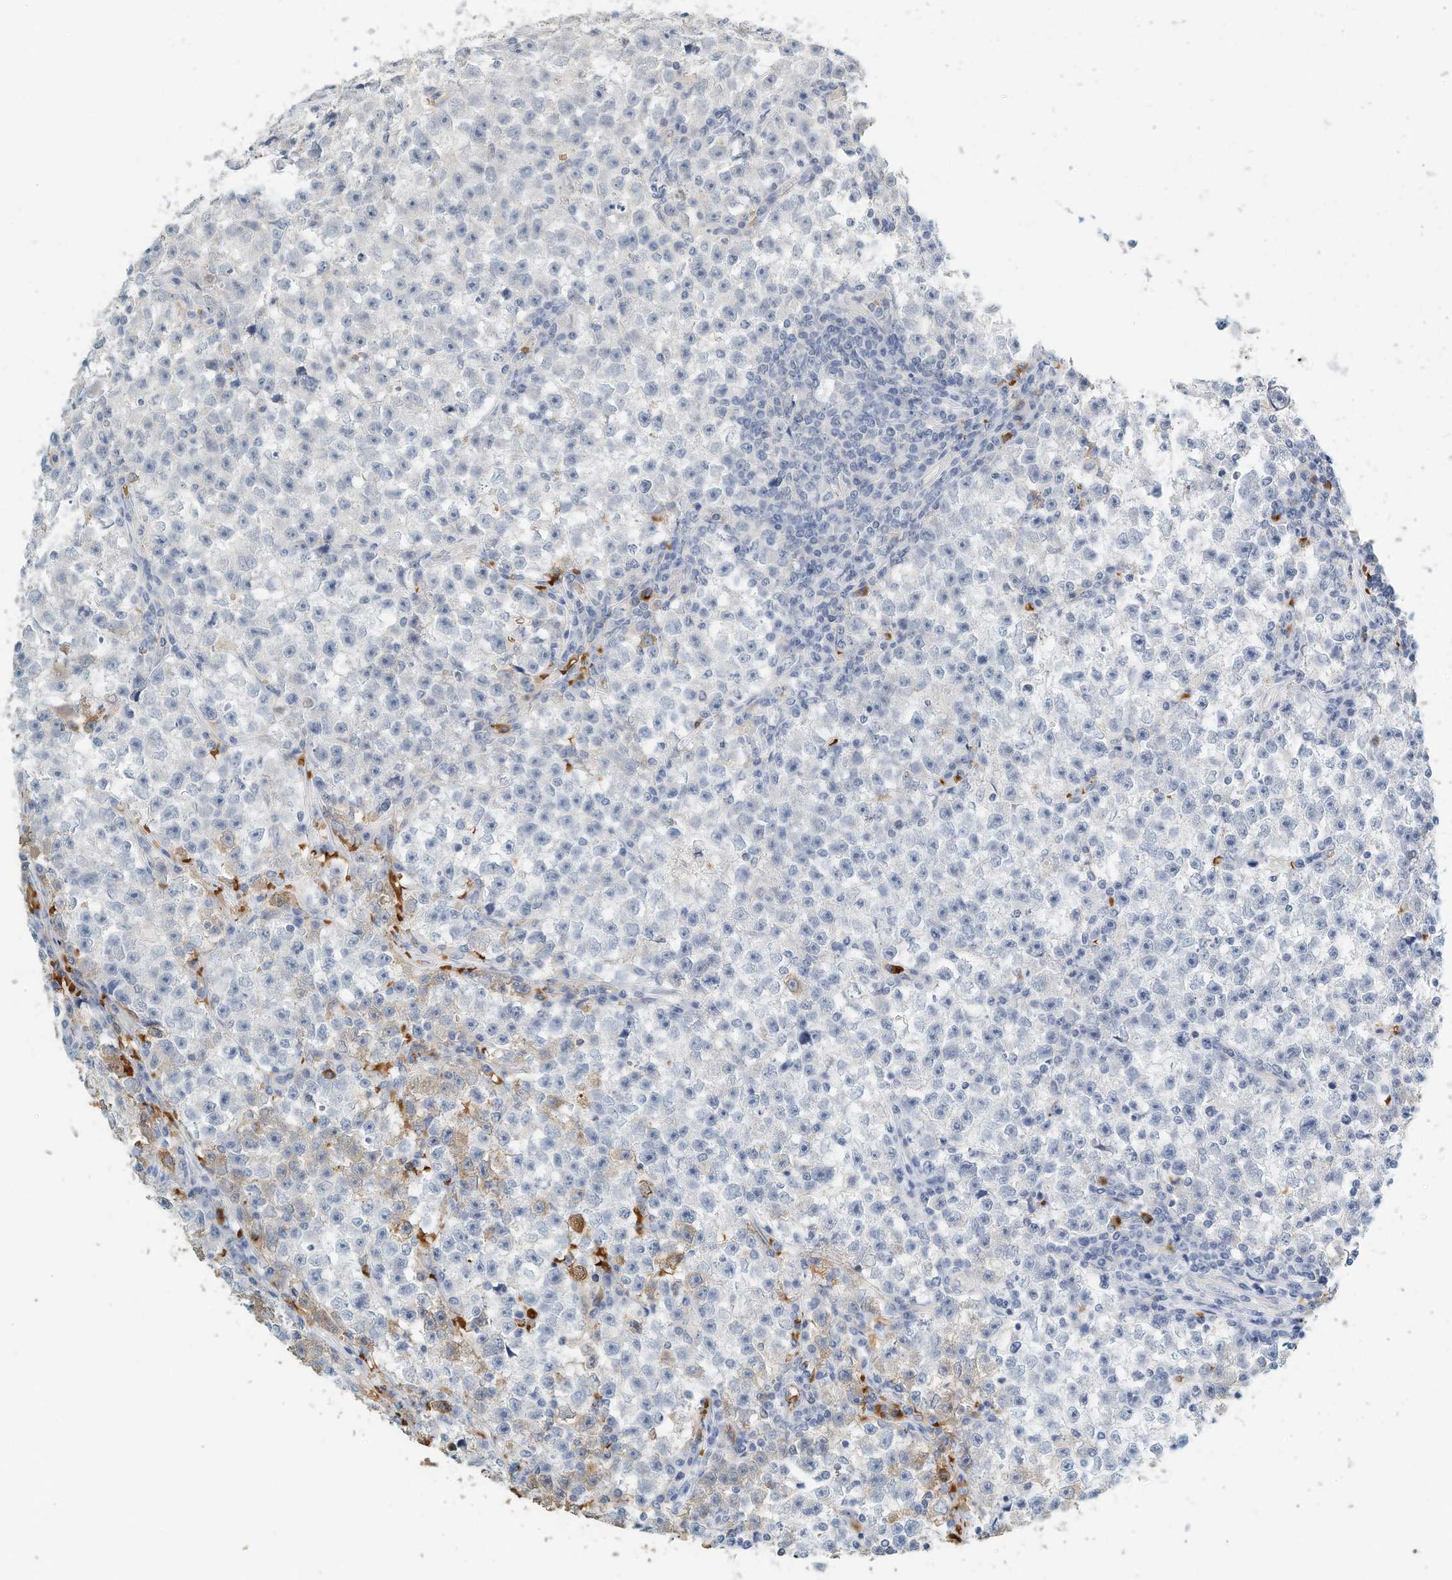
{"staining": {"intensity": "negative", "quantity": "none", "location": "none"}, "tissue": "testis cancer", "cell_type": "Tumor cells", "image_type": "cancer", "snomed": [{"axis": "morphology", "description": "Seminoma, NOS"}, {"axis": "topography", "description": "Testis"}], "caption": "Testis cancer stained for a protein using immunohistochemistry (IHC) displays no expression tumor cells.", "gene": "RCAN3", "patient": {"sex": "male", "age": 22}}